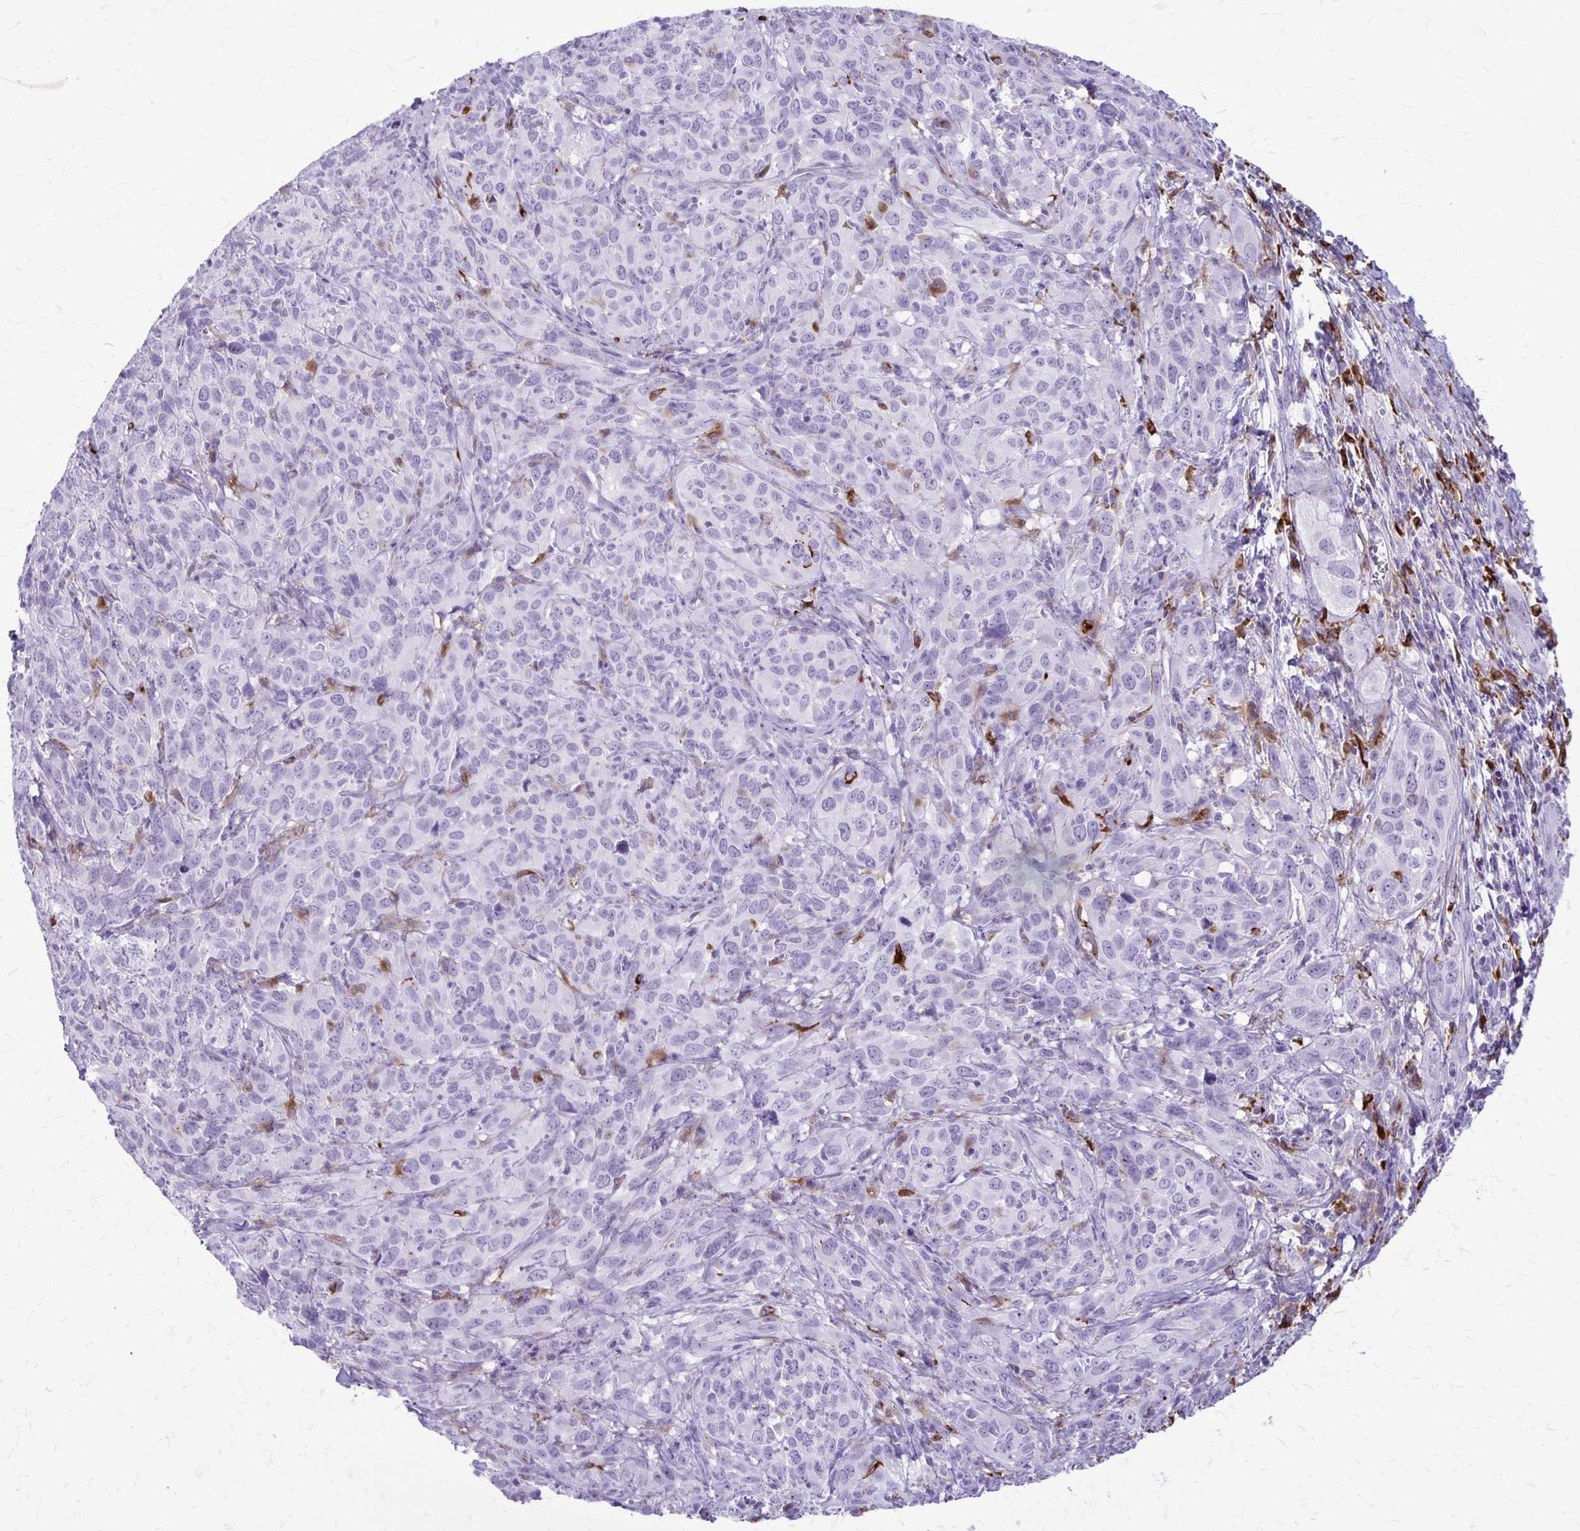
{"staining": {"intensity": "negative", "quantity": "none", "location": "none"}, "tissue": "cervical cancer", "cell_type": "Tumor cells", "image_type": "cancer", "snomed": [{"axis": "morphology", "description": "Squamous cell carcinoma, NOS"}, {"axis": "topography", "description": "Cervix"}], "caption": "This photomicrograph is of cervical squamous cell carcinoma stained with immunohistochemistry to label a protein in brown with the nuclei are counter-stained blue. There is no positivity in tumor cells.", "gene": "RTN1", "patient": {"sex": "female", "age": 51}}